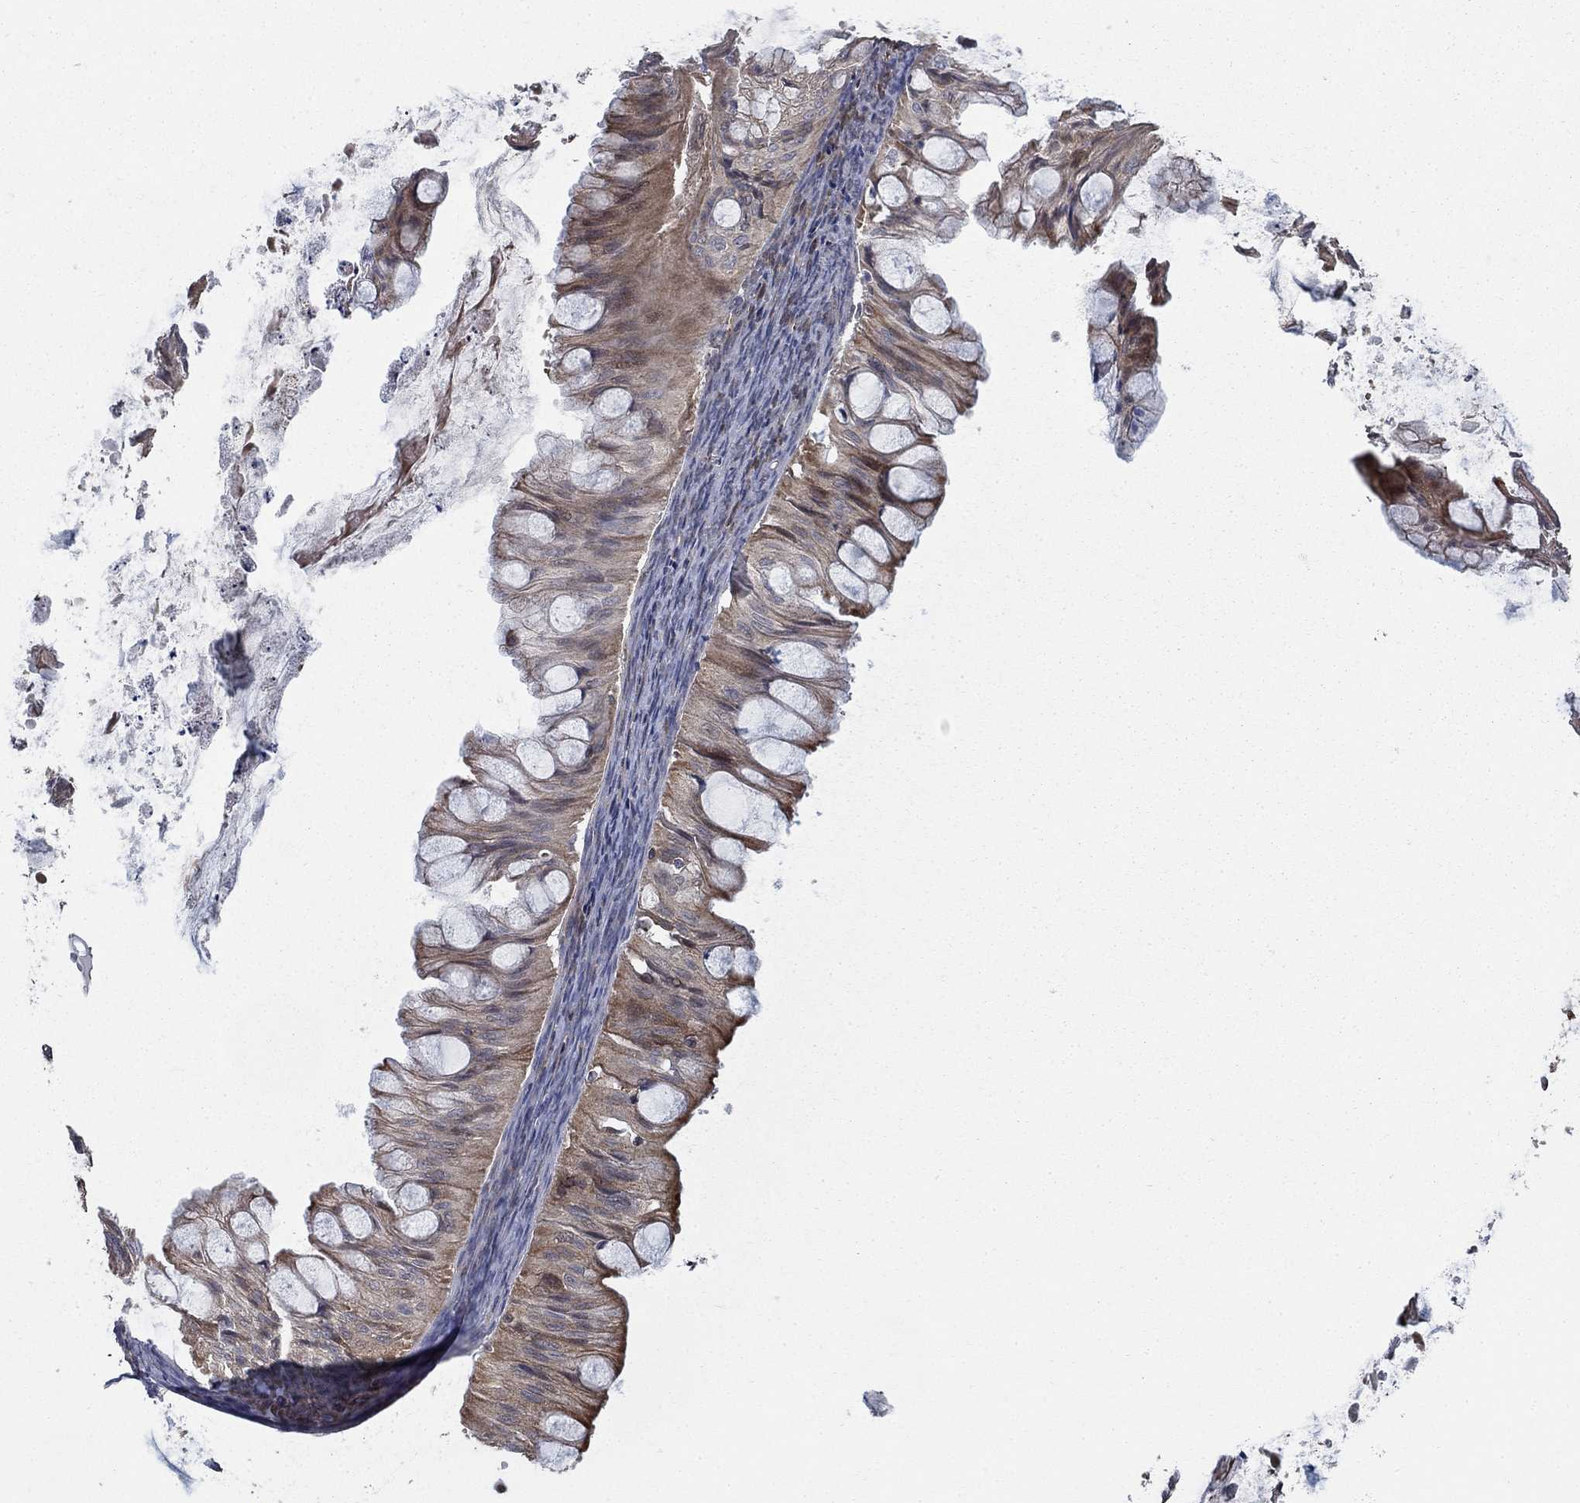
{"staining": {"intensity": "weak", "quantity": "25%-75%", "location": "cytoplasmic/membranous"}, "tissue": "ovarian cancer", "cell_type": "Tumor cells", "image_type": "cancer", "snomed": [{"axis": "morphology", "description": "Cystadenocarcinoma, mucinous, NOS"}, {"axis": "topography", "description": "Ovary"}], "caption": "Tumor cells show low levels of weak cytoplasmic/membranous positivity in about 25%-75% of cells in ovarian mucinous cystadenocarcinoma.", "gene": "NME7", "patient": {"sex": "female", "age": 57}}